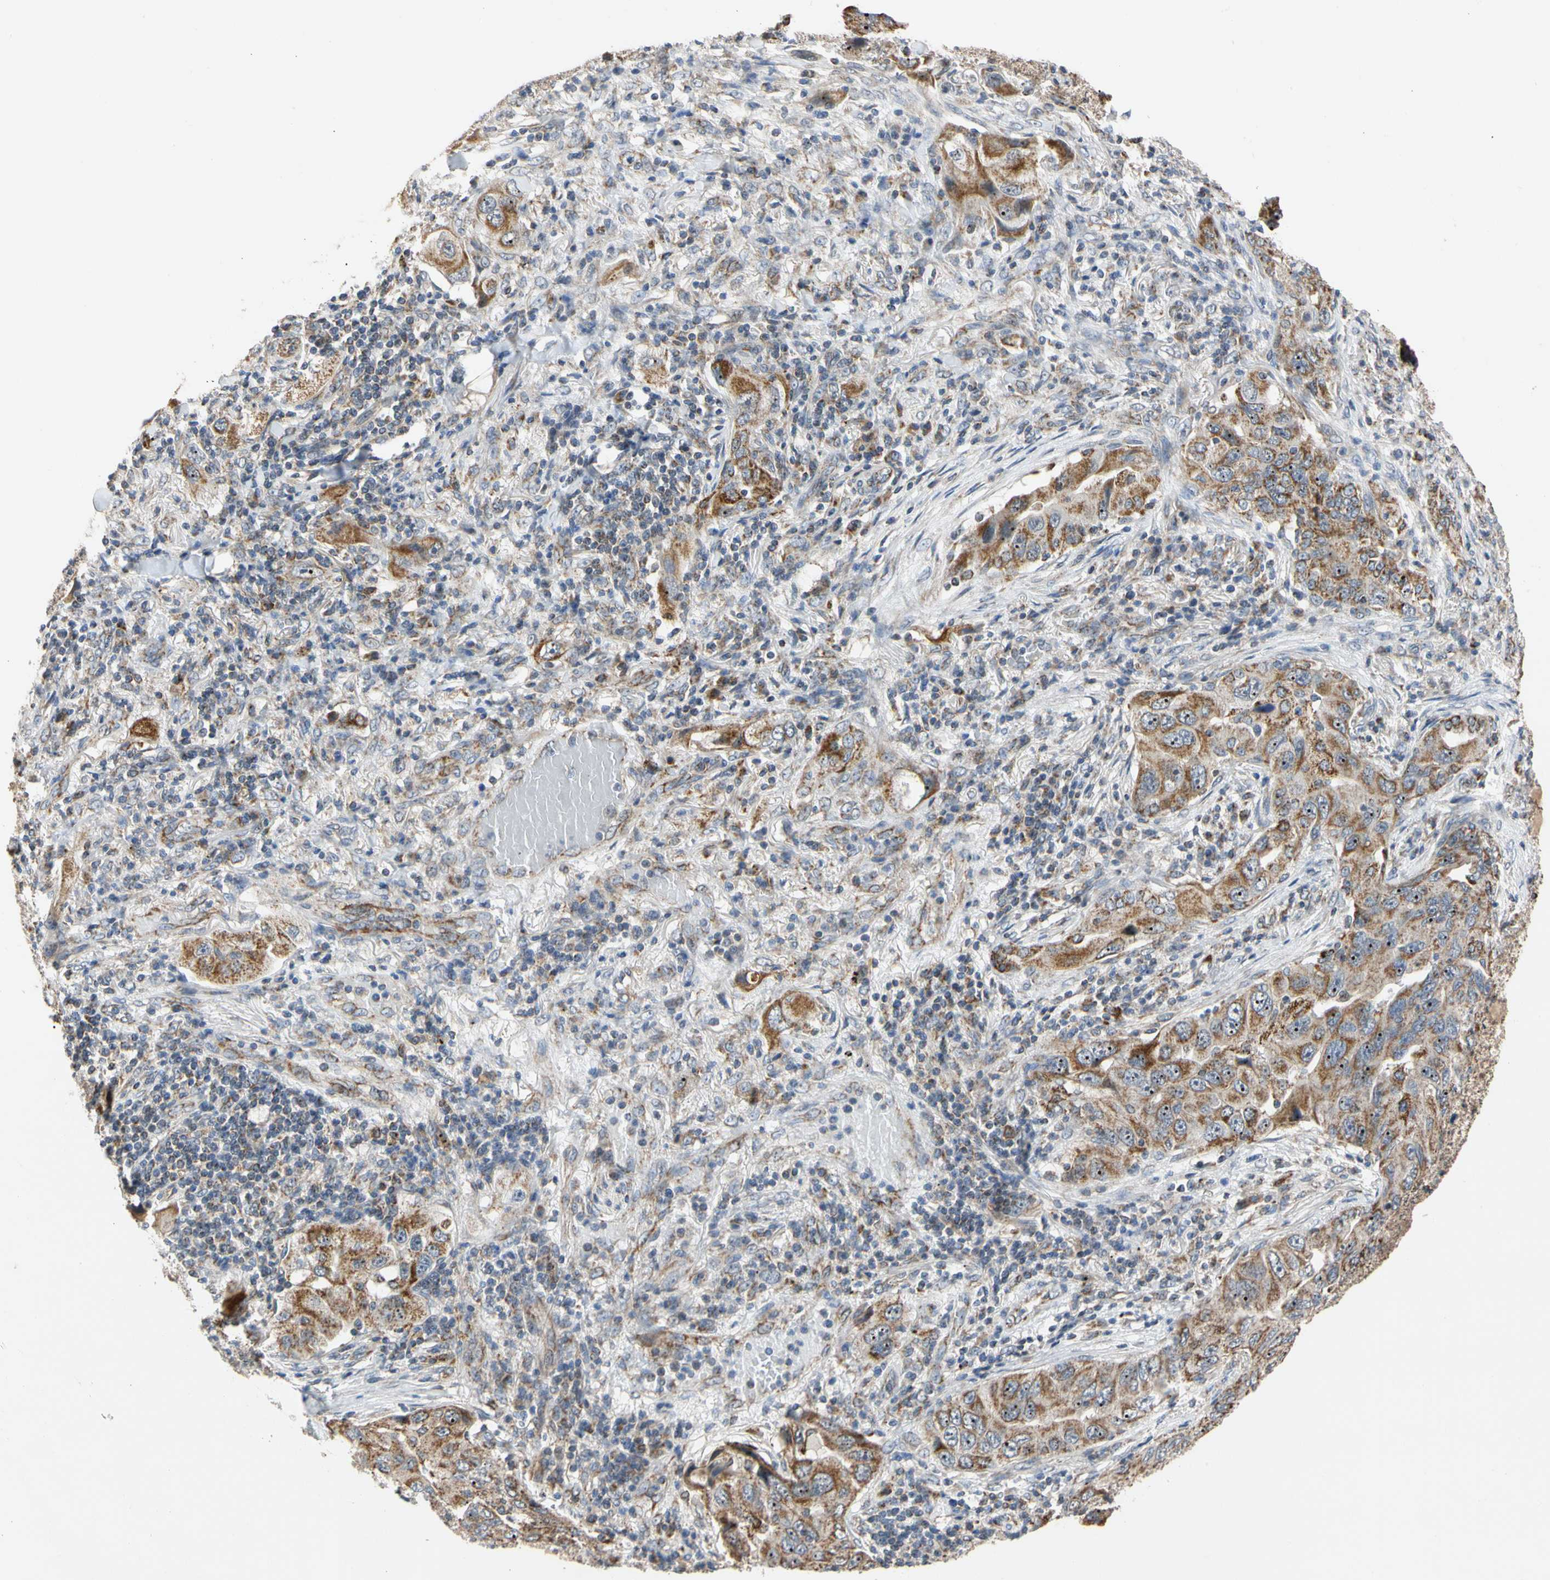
{"staining": {"intensity": "moderate", "quantity": ">75%", "location": "cytoplasmic/membranous"}, "tissue": "lung cancer", "cell_type": "Tumor cells", "image_type": "cancer", "snomed": [{"axis": "morphology", "description": "Adenocarcinoma, NOS"}, {"axis": "topography", "description": "Lung"}], "caption": "Protein expression analysis of human lung cancer reveals moderate cytoplasmic/membranous expression in approximately >75% of tumor cells.", "gene": "GPD2", "patient": {"sex": "female", "age": 65}}